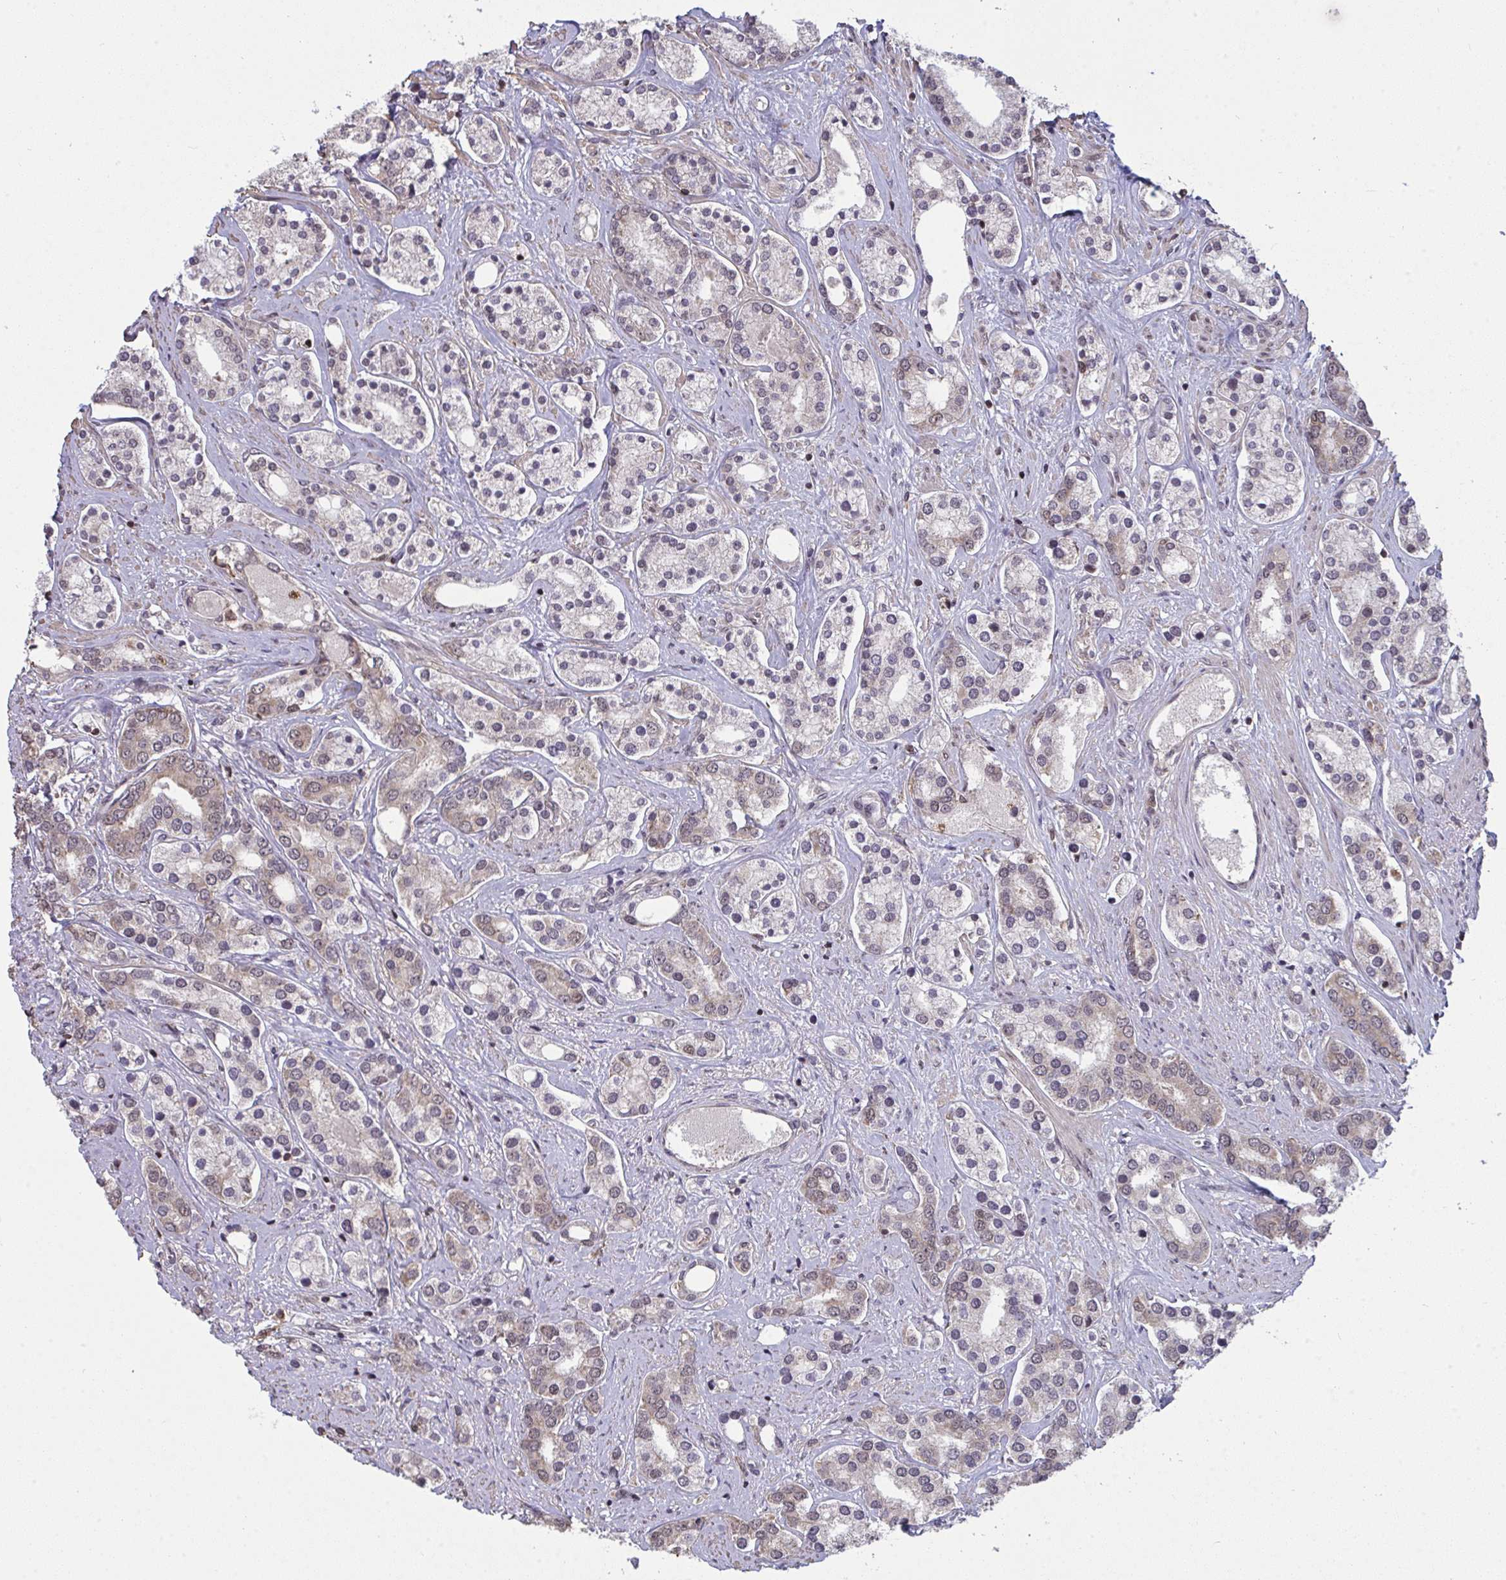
{"staining": {"intensity": "weak", "quantity": "<25%", "location": "cytoplasmic/membranous"}, "tissue": "prostate cancer", "cell_type": "Tumor cells", "image_type": "cancer", "snomed": [{"axis": "morphology", "description": "Adenocarcinoma, High grade"}, {"axis": "topography", "description": "Prostate"}], "caption": "Immunohistochemistry photomicrograph of human prostate adenocarcinoma (high-grade) stained for a protein (brown), which reveals no staining in tumor cells.", "gene": "SAP30", "patient": {"sex": "male", "age": 58}}